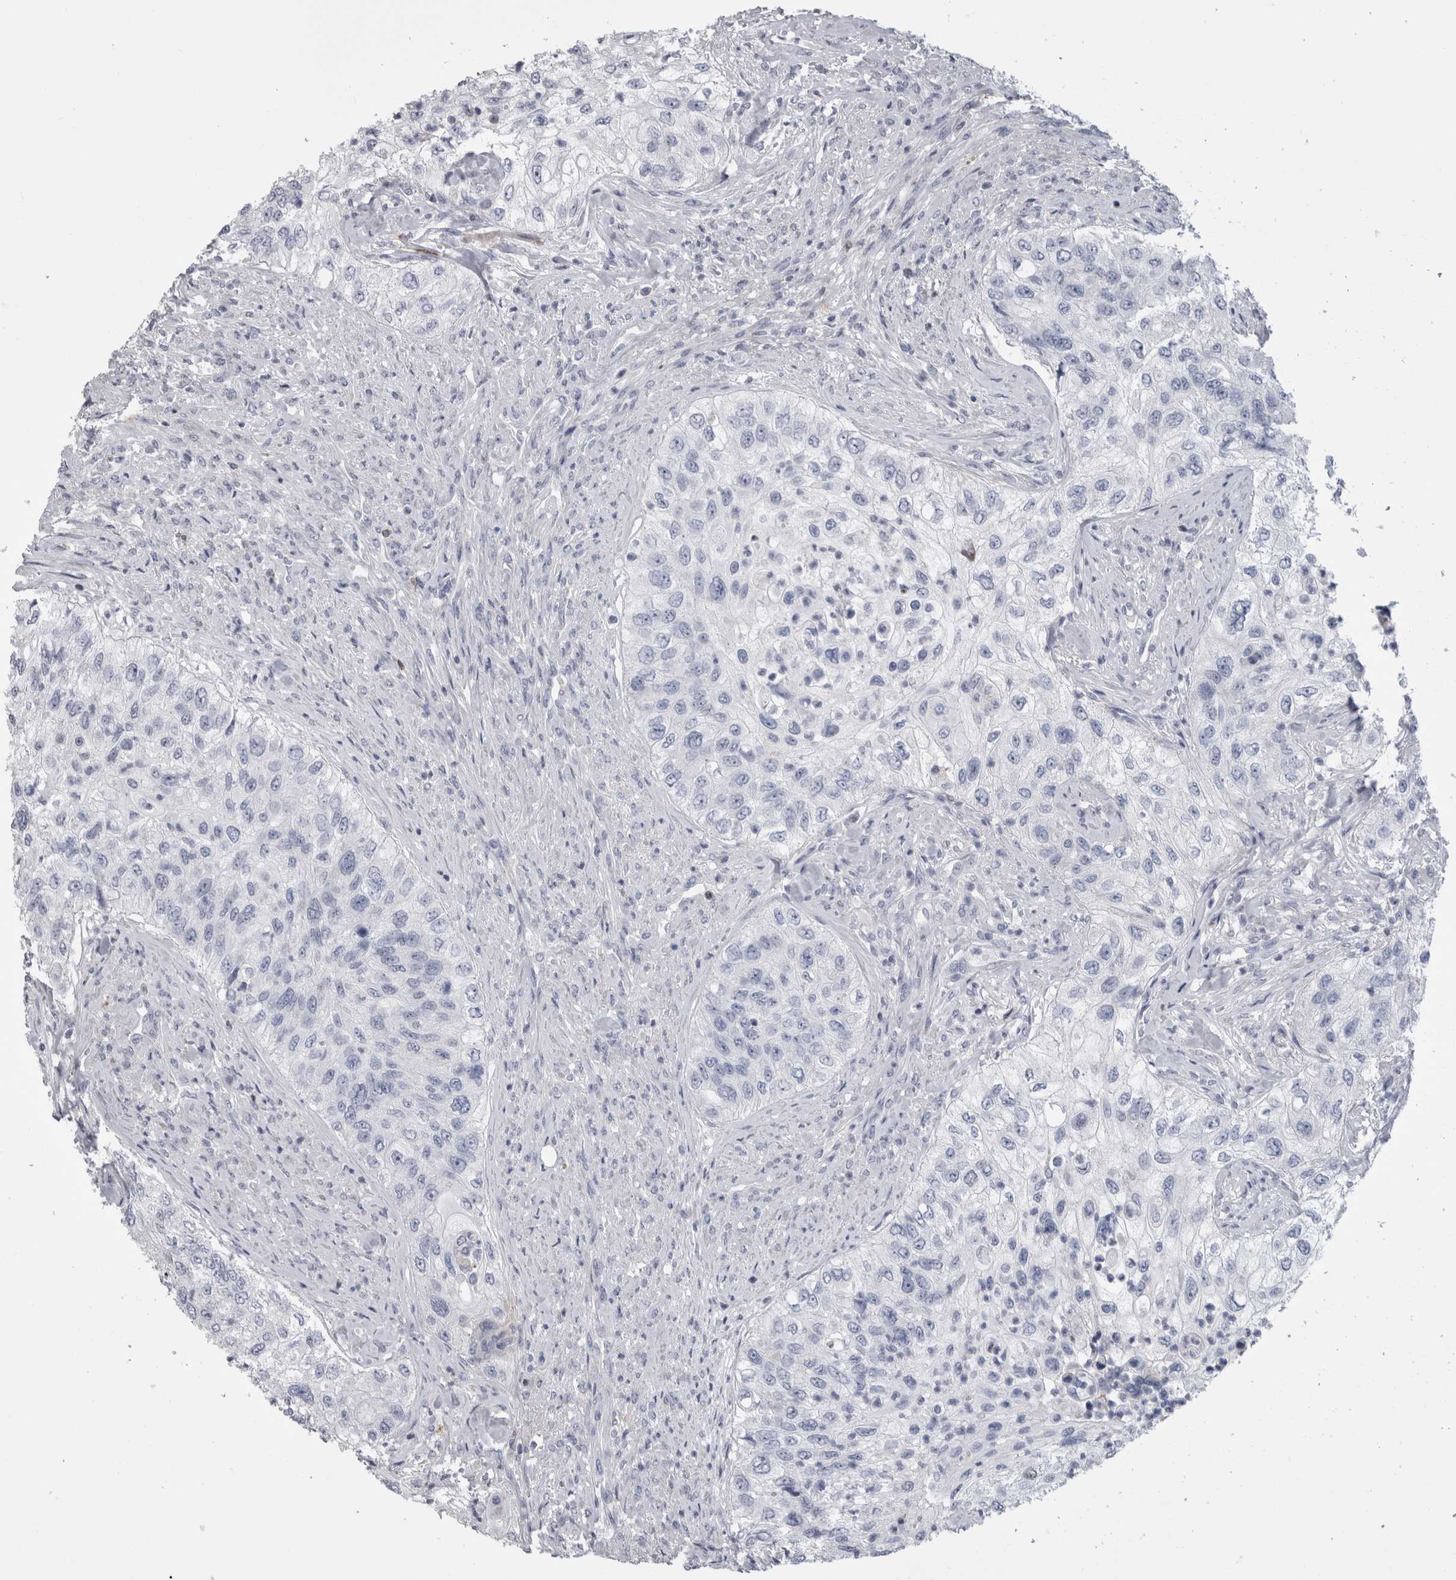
{"staining": {"intensity": "negative", "quantity": "none", "location": "none"}, "tissue": "urothelial cancer", "cell_type": "Tumor cells", "image_type": "cancer", "snomed": [{"axis": "morphology", "description": "Urothelial carcinoma, High grade"}, {"axis": "topography", "description": "Urinary bladder"}], "caption": "IHC image of neoplastic tissue: human high-grade urothelial carcinoma stained with DAB (3,3'-diaminobenzidine) exhibits no significant protein positivity in tumor cells. Brightfield microscopy of immunohistochemistry (IHC) stained with DAB (brown) and hematoxylin (blue), captured at high magnification.", "gene": "IL33", "patient": {"sex": "female", "age": 60}}